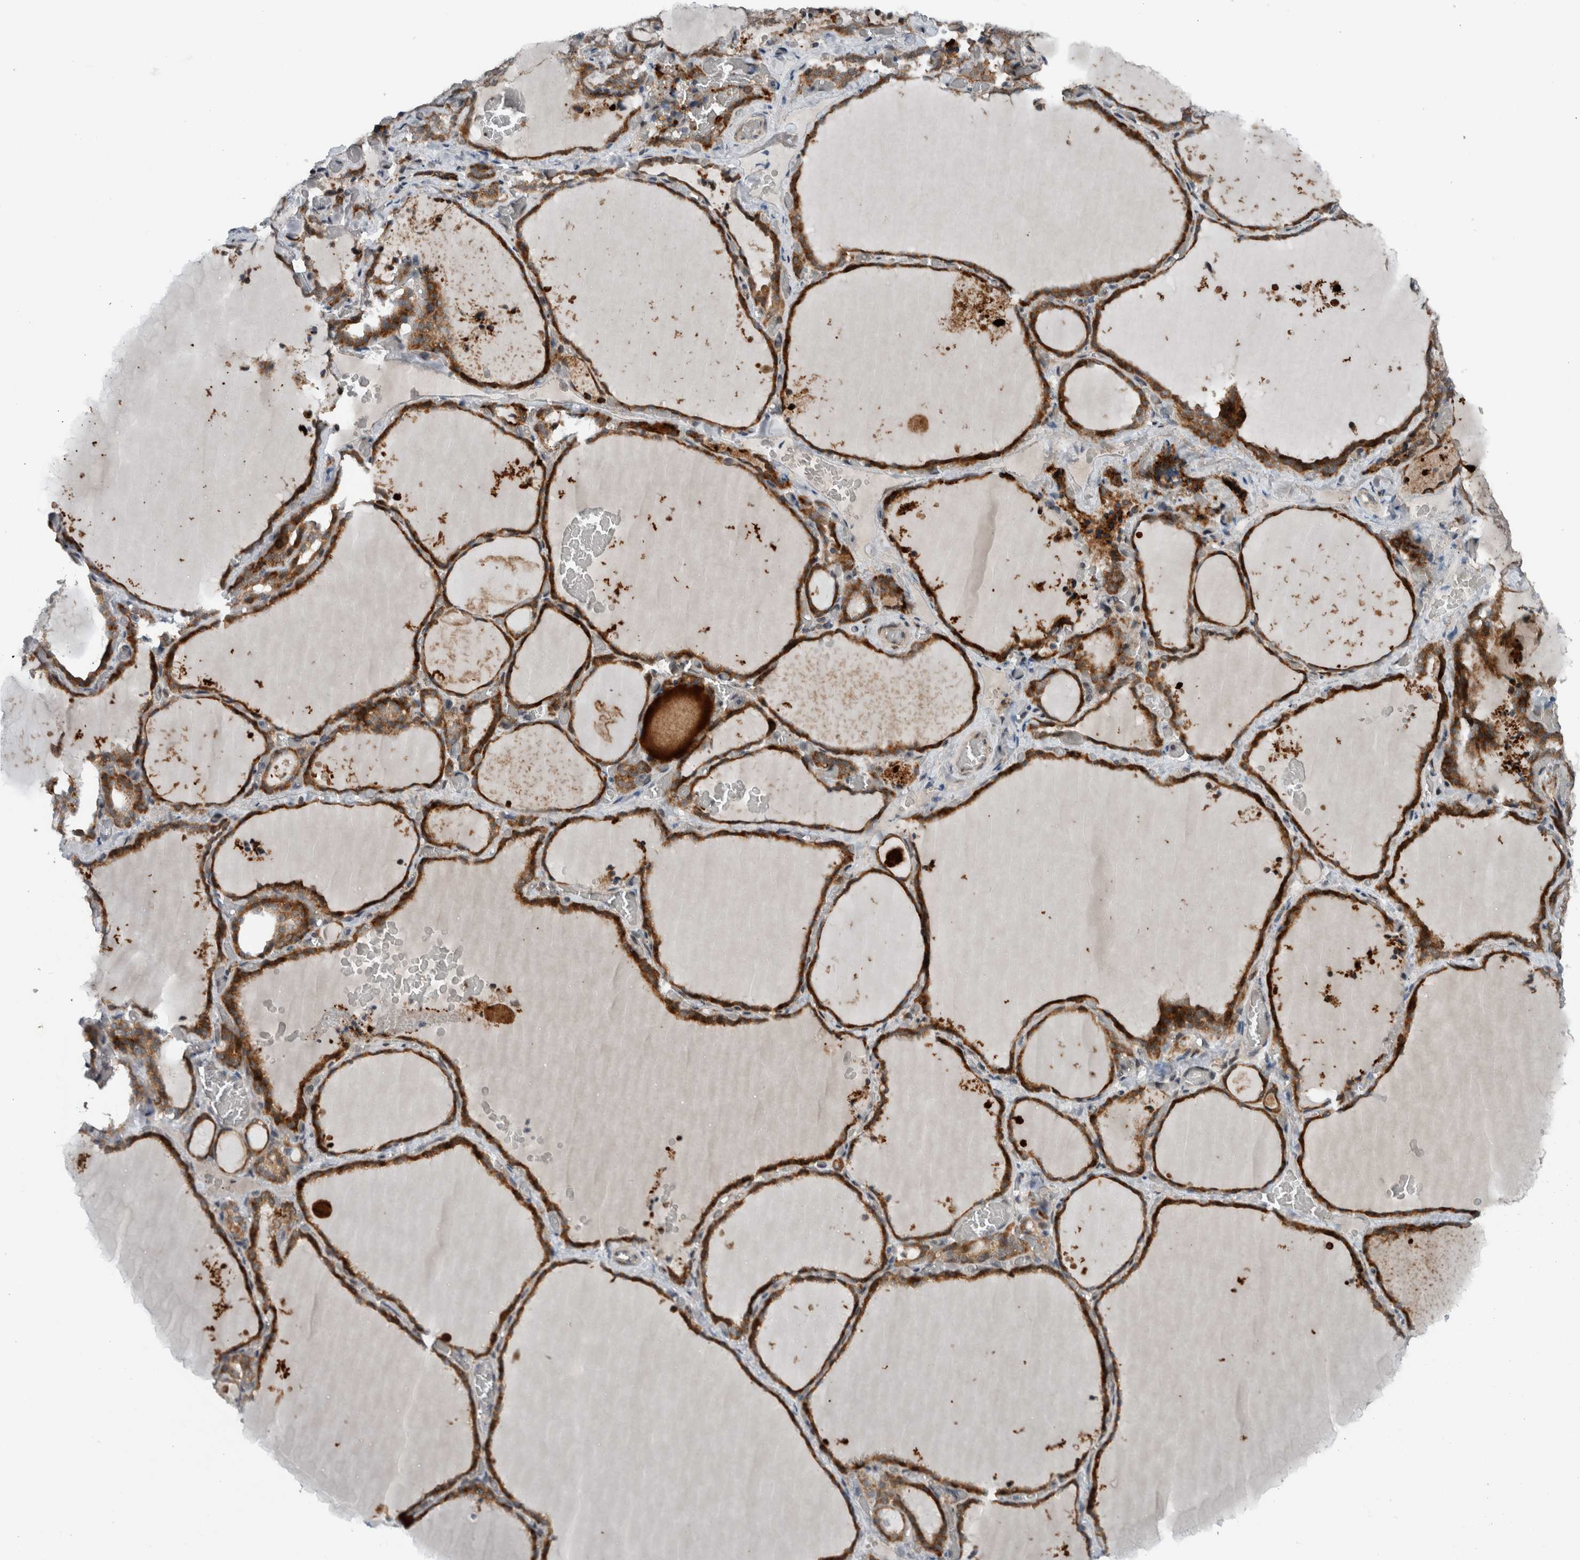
{"staining": {"intensity": "strong", "quantity": ">75%", "location": "cytoplasmic/membranous"}, "tissue": "thyroid gland", "cell_type": "Glandular cells", "image_type": "normal", "snomed": [{"axis": "morphology", "description": "Normal tissue, NOS"}, {"axis": "topography", "description": "Thyroid gland"}], "caption": "Thyroid gland stained with immunohistochemistry (IHC) displays strong cytoplasmic/membranous staining in about >75% of glandular cells.", "gene": "GBA2", "patient": {"sex": "female", "age": 22}}